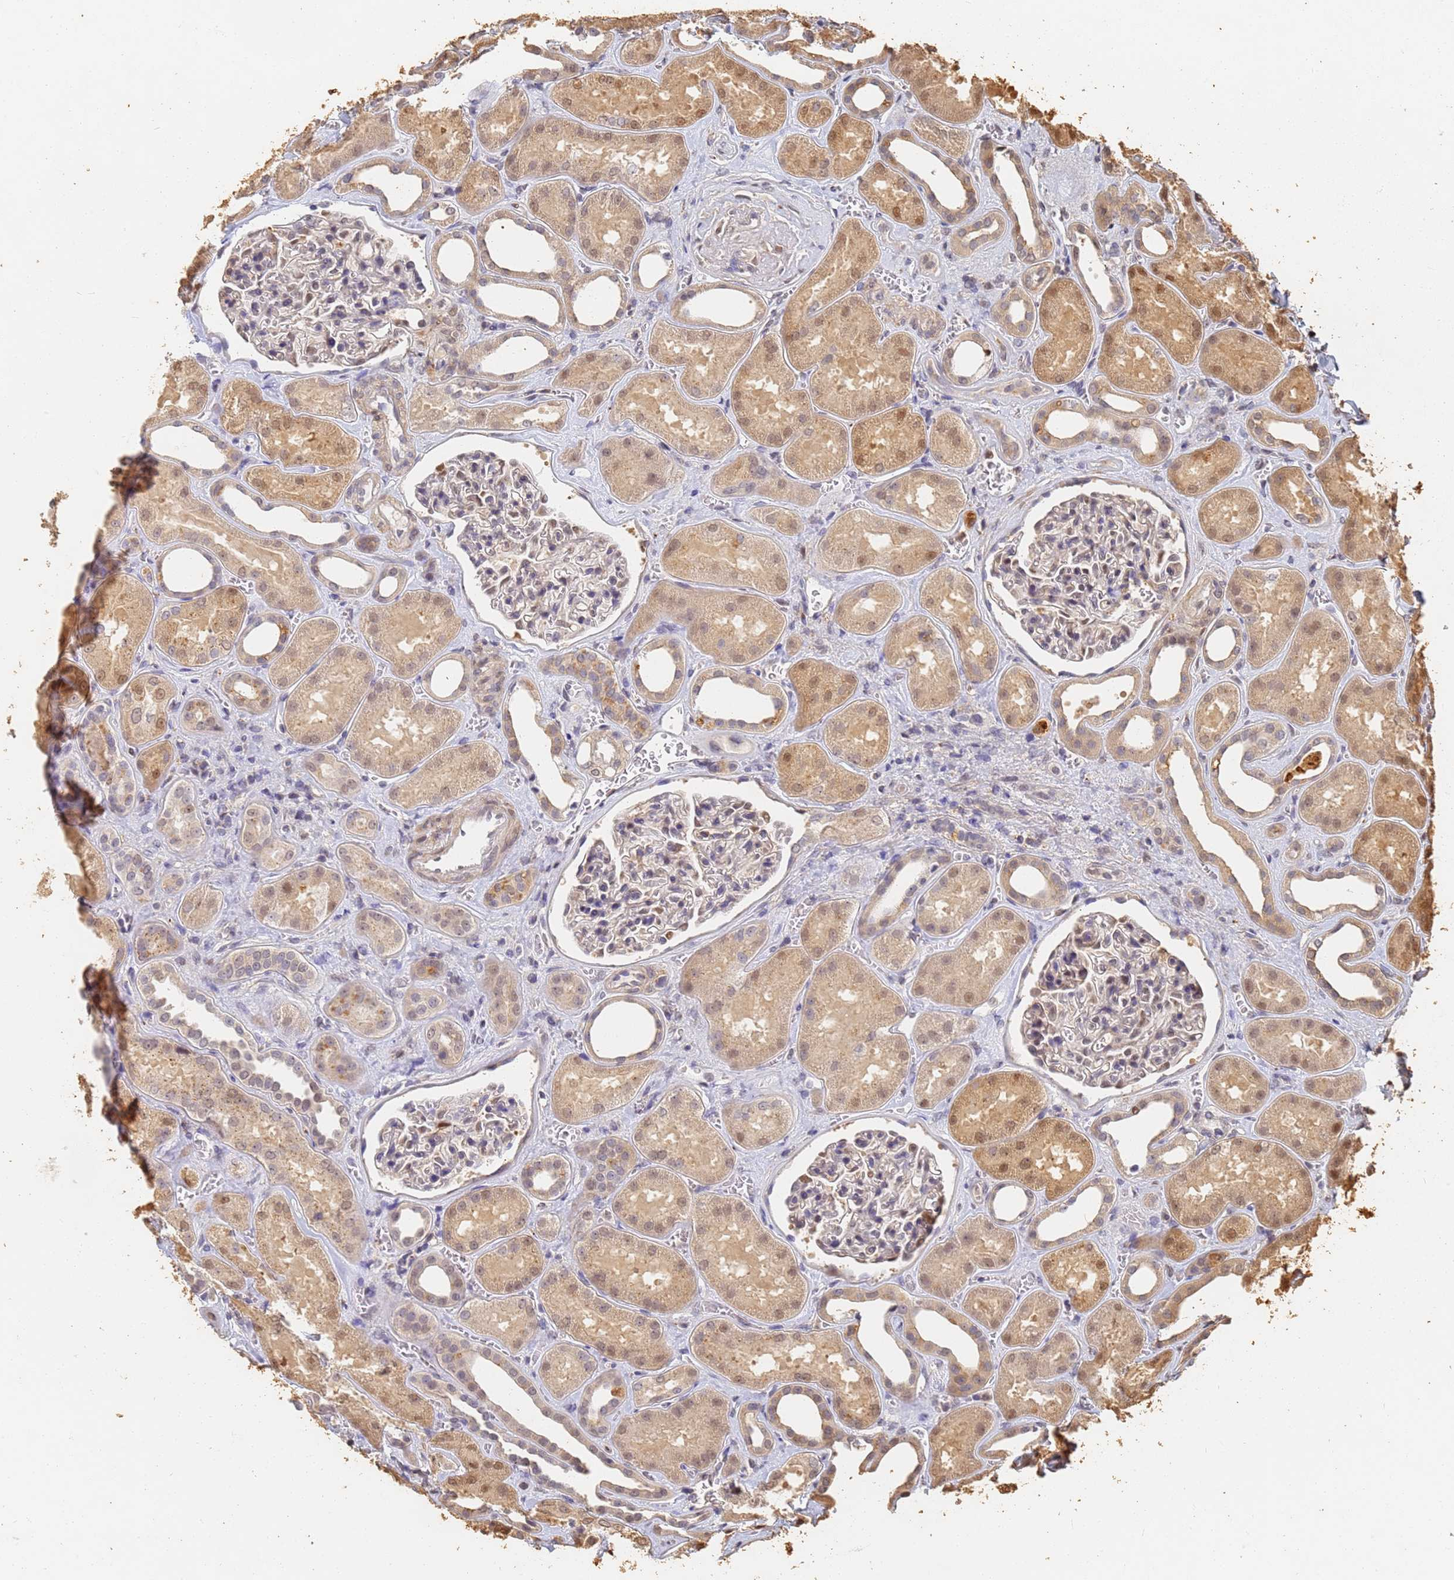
{"staining": {"intensity": "moderate", "quantity": "<25%", "location": "nuclear"}, "tissue": "kidney", "cell_type": "Cells in glomeruli", "image_type": "normal", "snomed": [{"axis": "morphology", "description": "Normal tissue, NOS"}, {"axis": "morphology", "description": "Adenocarcinoma, NOS"}, {"axis": "topography", "description": "Kidney"}], "caption": "An immunohistochemistry (IHC) photomicrograph of unremarkable tissue is shown. Protein staining in brown shows moderate nuclear positivity in kidney within cells in glomeruli. (DAB (3,3'-diaminobenzidine) IHC, brown staining for protein, blue staining for nuclei).", "gene": "JAK2", "patient": {"sex": "female", "age": 68}}